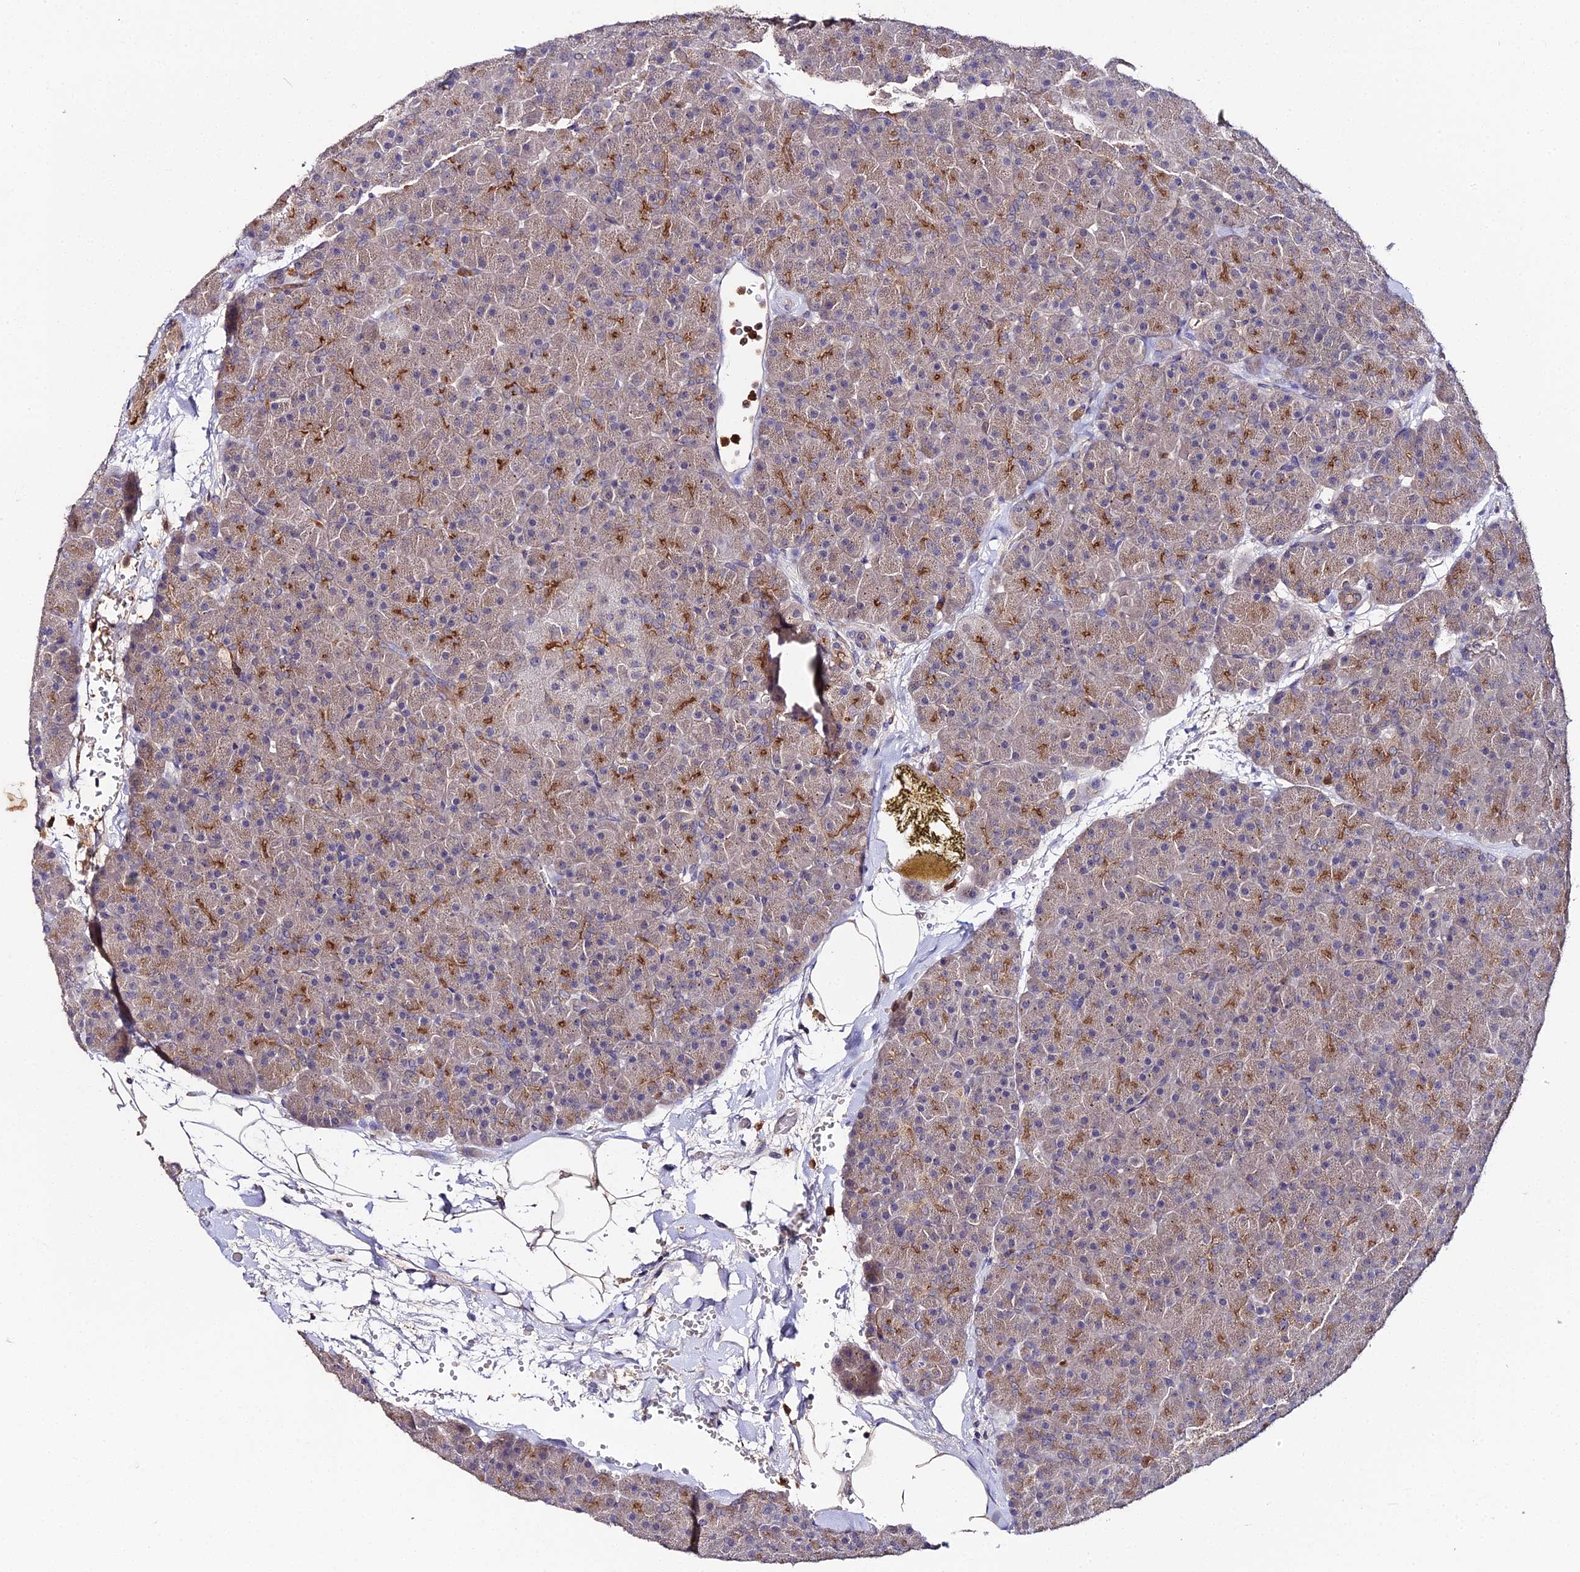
{"staining": {"intensity": "moderate", "quantity": ">75%", "location": "cytoplasmic/membranous"}, "tissue": "pancreas", "cell_type": "Exocrine glandular cells", "image_type": "normal", "snomed": [{"axis": "morphology", "description": "Normal tissue, NOS"}, {"axis": "topography", "description": "Pancreas"}], "caption": "A medium amount of moderate cytoplasmic/membranous expression is appreciated in about >75% of exocrine glandular cells in benign pancreas.", "gene": "TRIM26", "patient": {"sex": "male", "age": 36}}